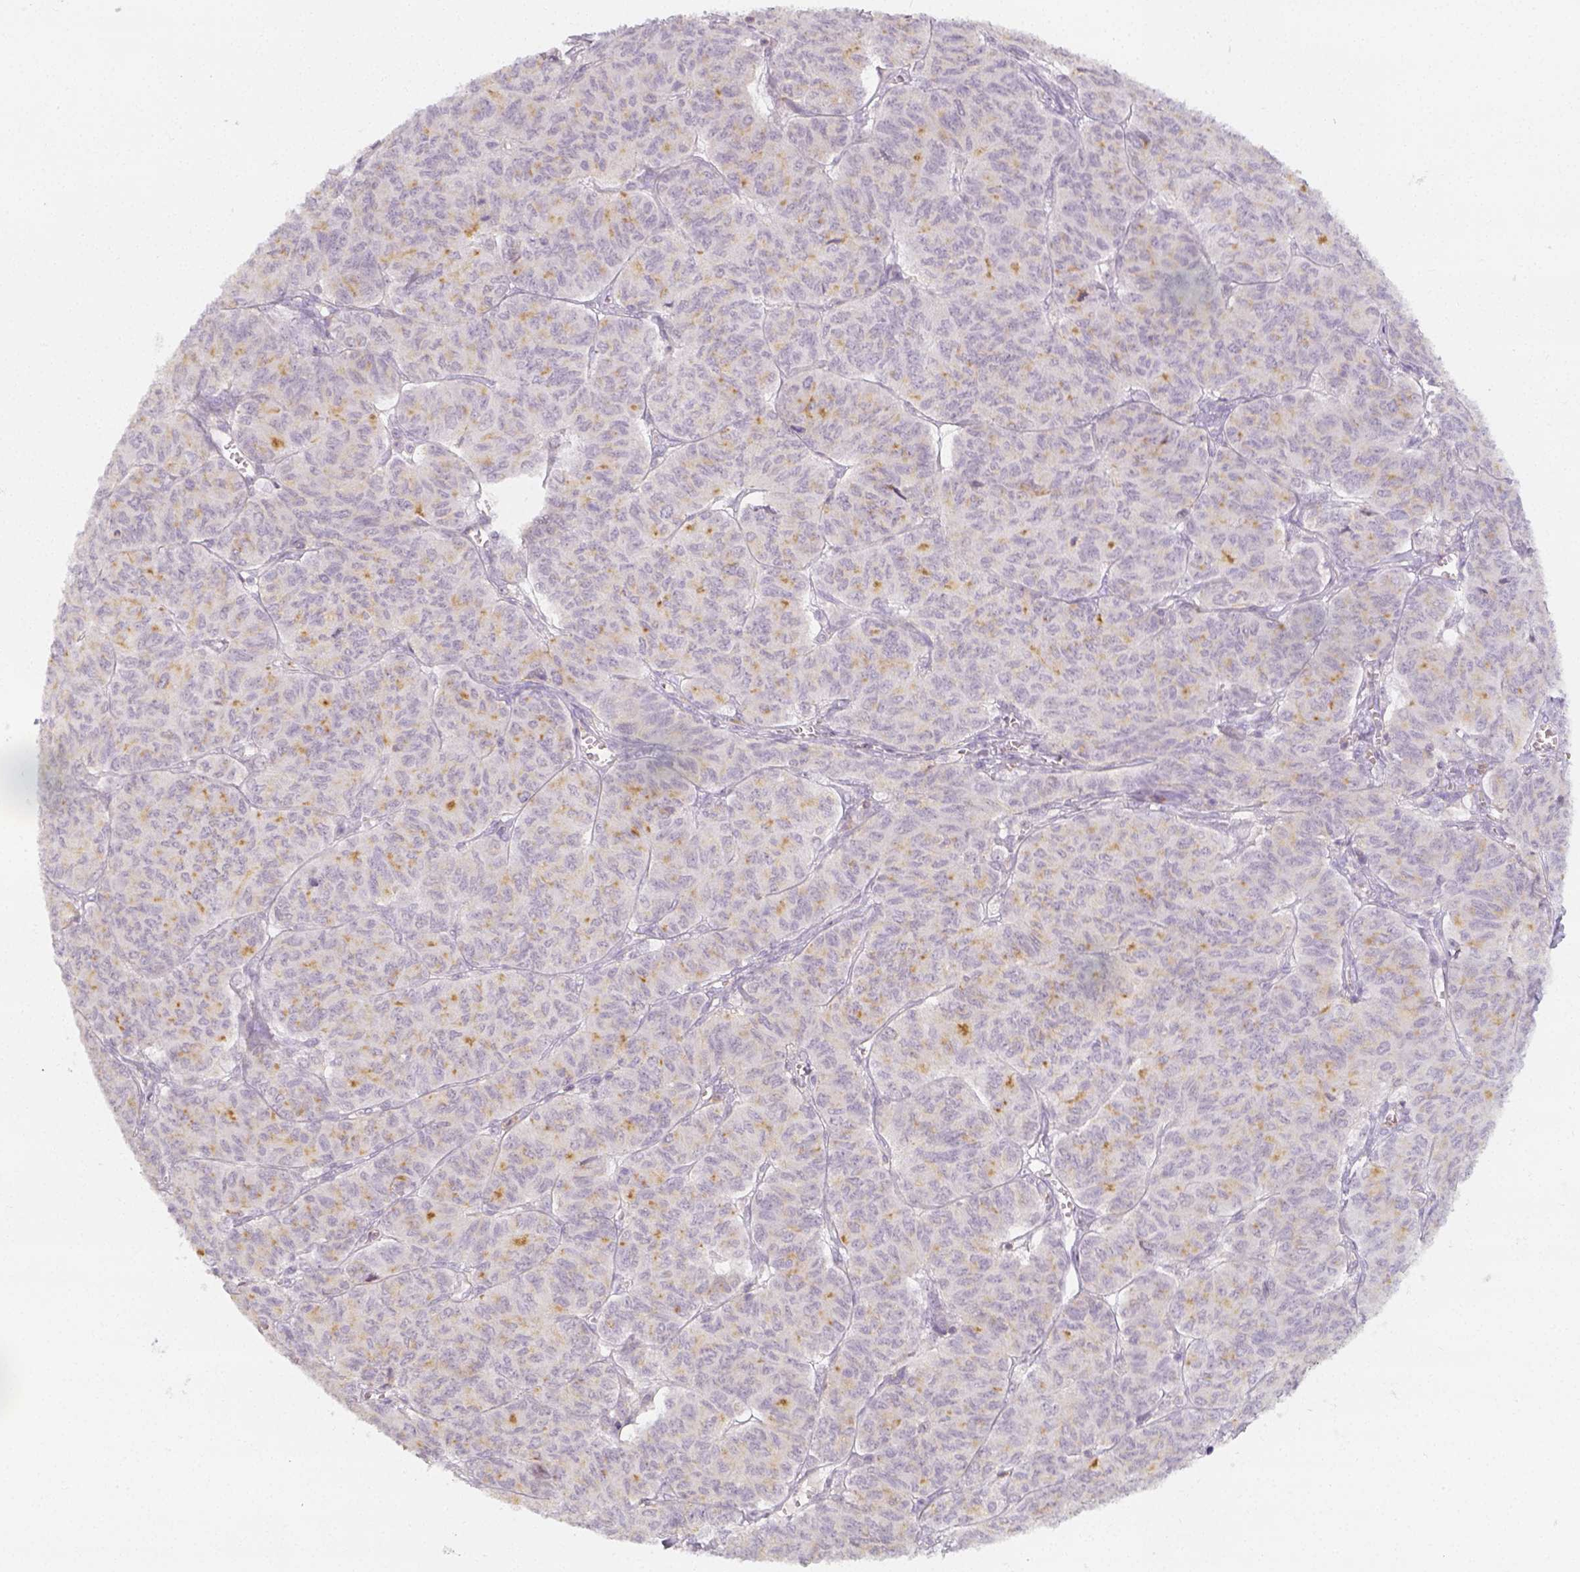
{"staining": {"intensity": "moderate", "quantity": "<25%", "location": "cytoplasmic/membranous"}, "tissue": "ovarian cancer", "cell_type": "Tumor cells", "image_type": "cancer", "snomed": [{"axis": "morphology", "description": "Carcinoma, endometroid"}, {"axis": "topography", "description": "Ovary"}], "caption": "Ovarian cancer (endometroid carcinoma) stained with a brown dye displays moderate cytoplasmic/membranous positive positivity in about <25% of tumor cells.", "gene": "PTPRJ", "patient": {"sex": "female", "age": 80}}